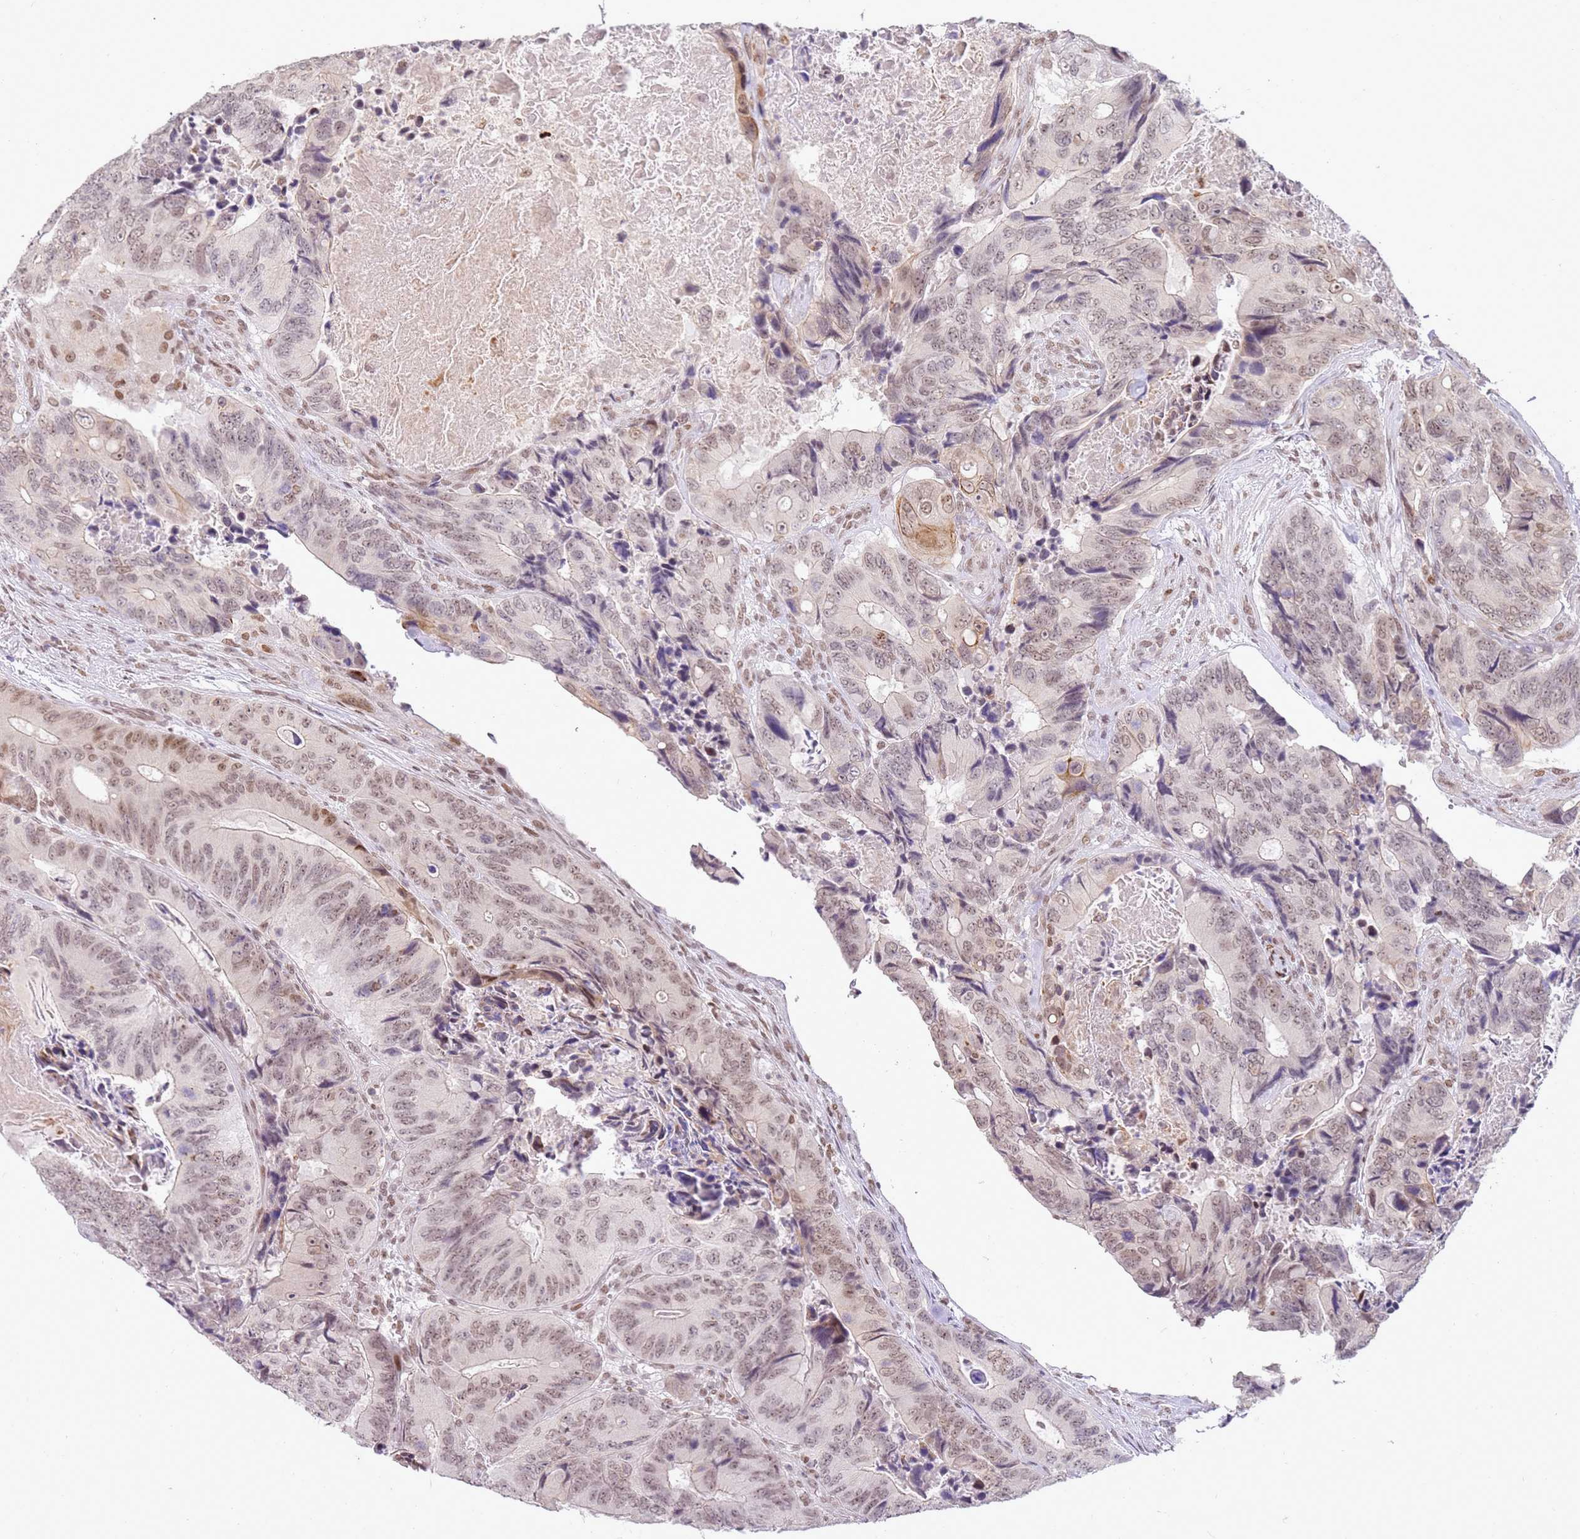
{"staining": {"intensity": "weak", "quantity": "25%-75%", "location": "nuclear"}, "tissue": "colorectal cancer", "cell_type": "Tumor cells", "image_type": "cancer", "snomed": [{"axis": "morphology", "description": "Adenocarcinoma, NOS"}, {"axis": "topography", "description": "Colon"}], "caption": "DAB immunohistochemical staining of adenocarcinoma (colorectal) reveals weak nuclear protein staining in about 25%-75% of tumor cells. (DAB (3,3'-diaminobenzidine) IHC with brightfield microscopy, high magnification).", "gene": "PHC2", "patient": {"sex": "male", "age": 84}}